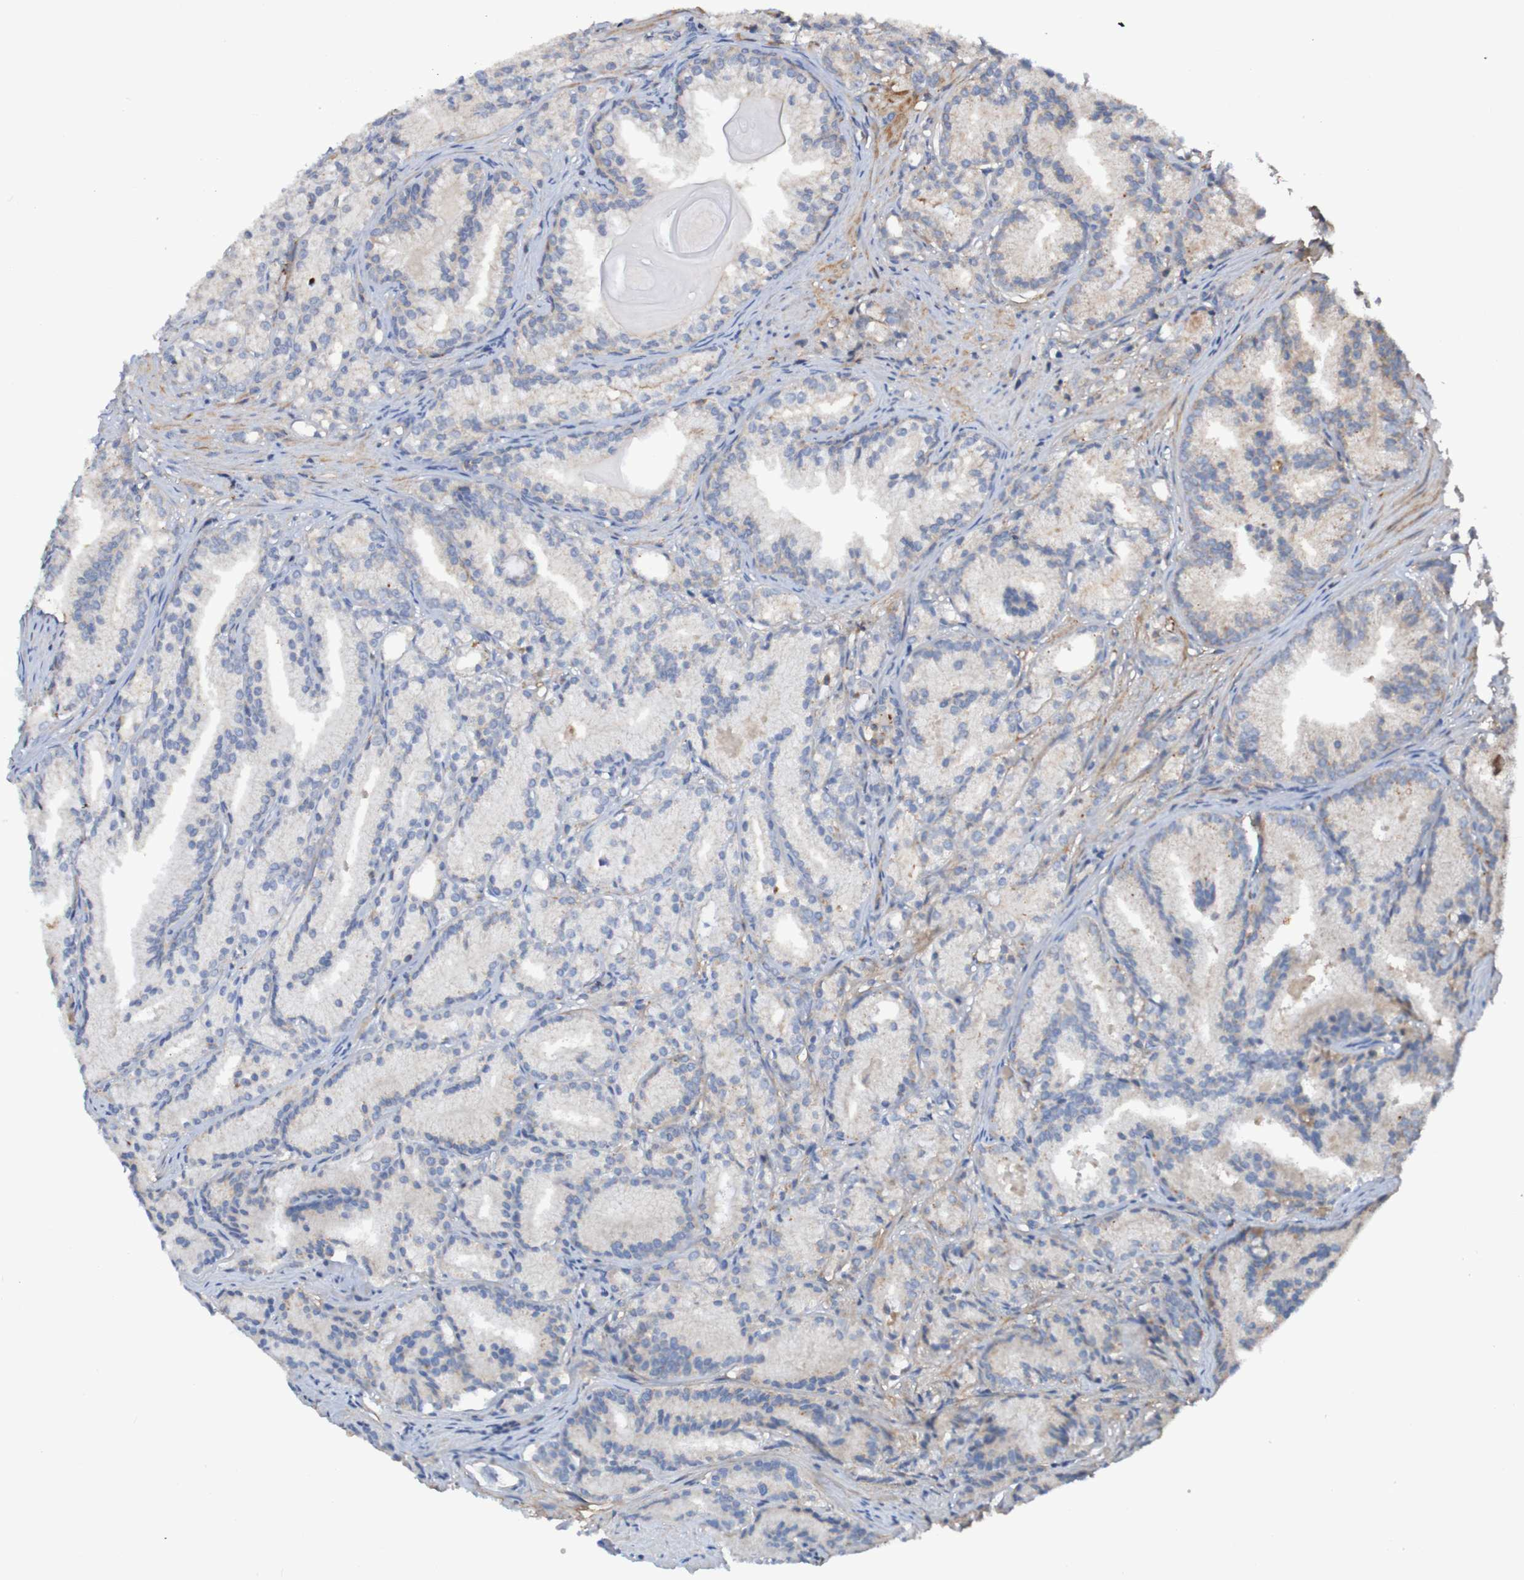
{"staining": {"intensity": "negative", "quantity": "none", "location": "none"}, "tissue": "prostate cancer", "cell_type": "Tumor cells", "image_type": "cancer", "snomed": [{"axis": "morphology", "description": "Adenocarcinoma, Low grade"}, {"axis": "topography", "description": "Prostate"}], "caption": "There is no significant positivity in tumor cells of prostate cancer (adenocarcinoma (low-grade)).", "gene": "PDGFB", "patient": {"sex": "male", "age": 72}}